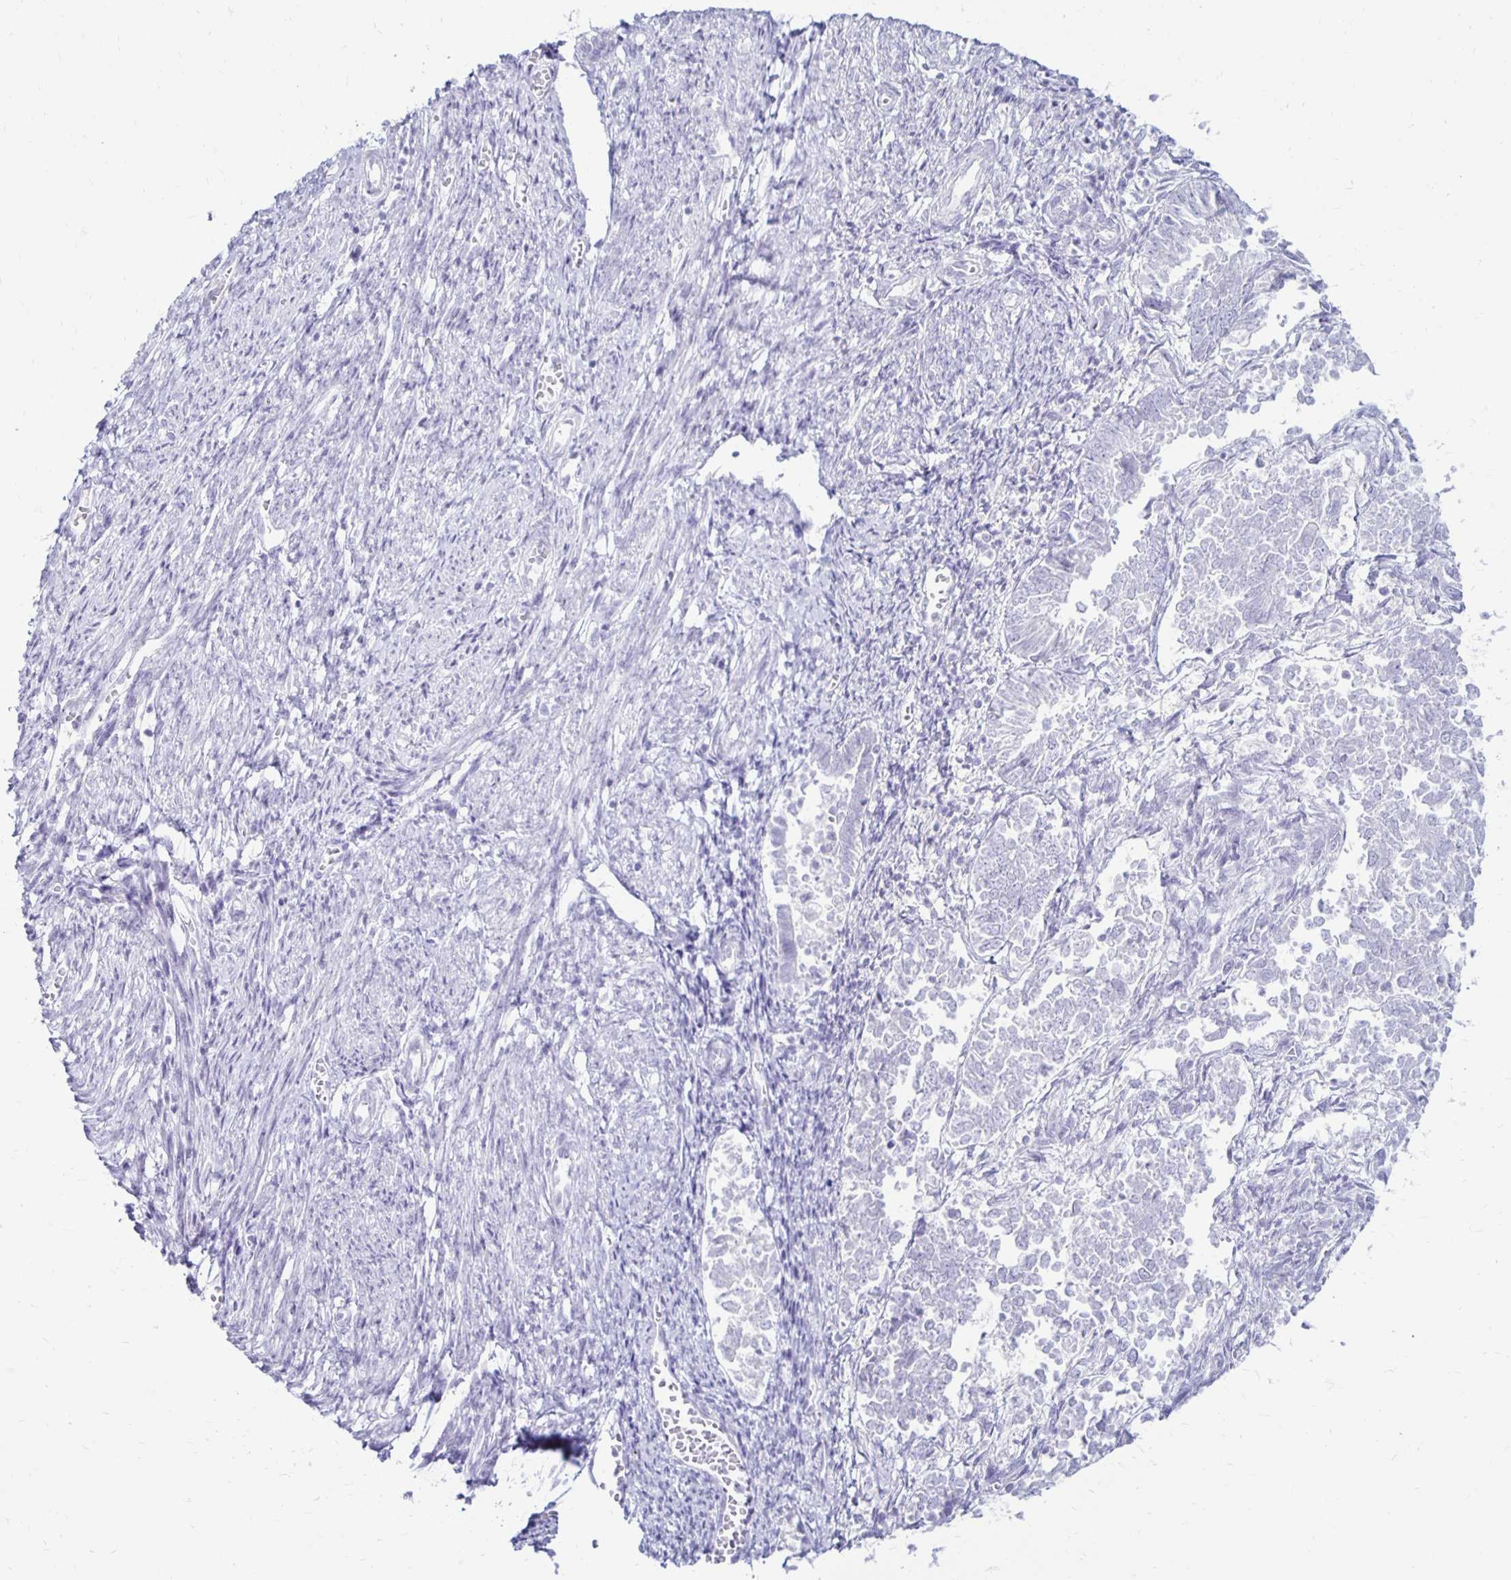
{"staining": {"intensity": "negative", "quantity": "none", "location": "none"}, "tissue": "endometrial cancer", "cell_type": "Tumor cells", "image_type": "cancer", "snomed": [{"axis": "morphology", "description": "Adenocarcinoma, NOS"}, {"axis": "topography", "description": "Endometrium"}], "caption": "Tumor cells are negative for protein expression in human adenocarcinoma (endometrial).", "gene": "RYR1", "patient": {"sex": "female", "age": 65}}